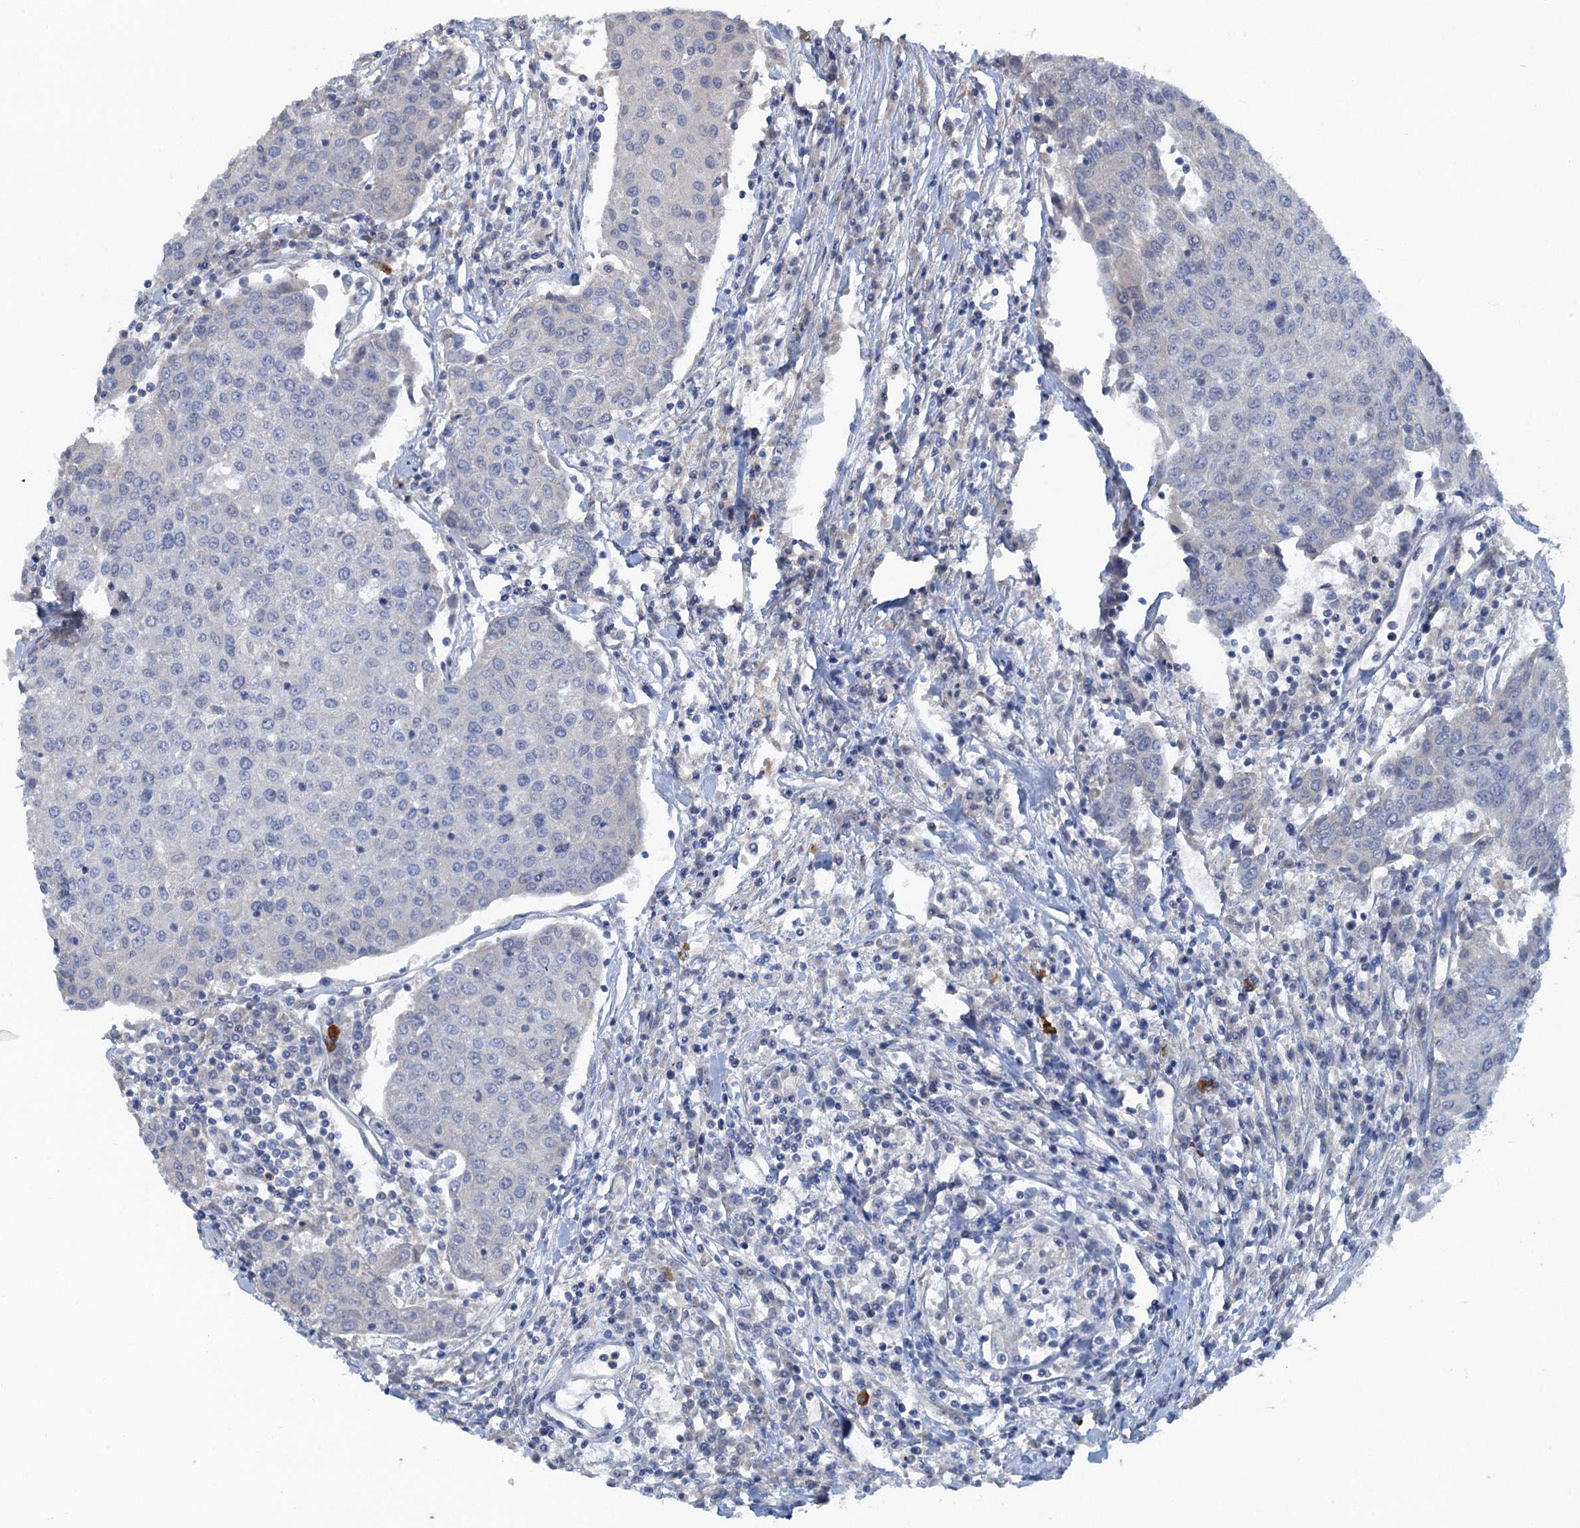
{"staining": {"intensity": "negative", "quantity": "none", "location": "none"}, "tissue": "urothelial cancer", "cell_type": "Tumor cells", "image_type": "cancer", "snomed": [{"axis": "morphology", "description": "Urothelial carcinoma, High grade"}, {"axis": "topography", "description": "Urinary bladder"}], "caption": "Immunohistochemistry histopathology image of urothelial cancer stained for a protein (brown), which displays no positivity in tumor cells. The staining was performed using DAB to visualize the protein expression in brown, while the nuclei were stained in blue with hematoxylin (Magnification: 20x).", "gene": "MYO16", "patient": {"sex": "female", "age": 85}}